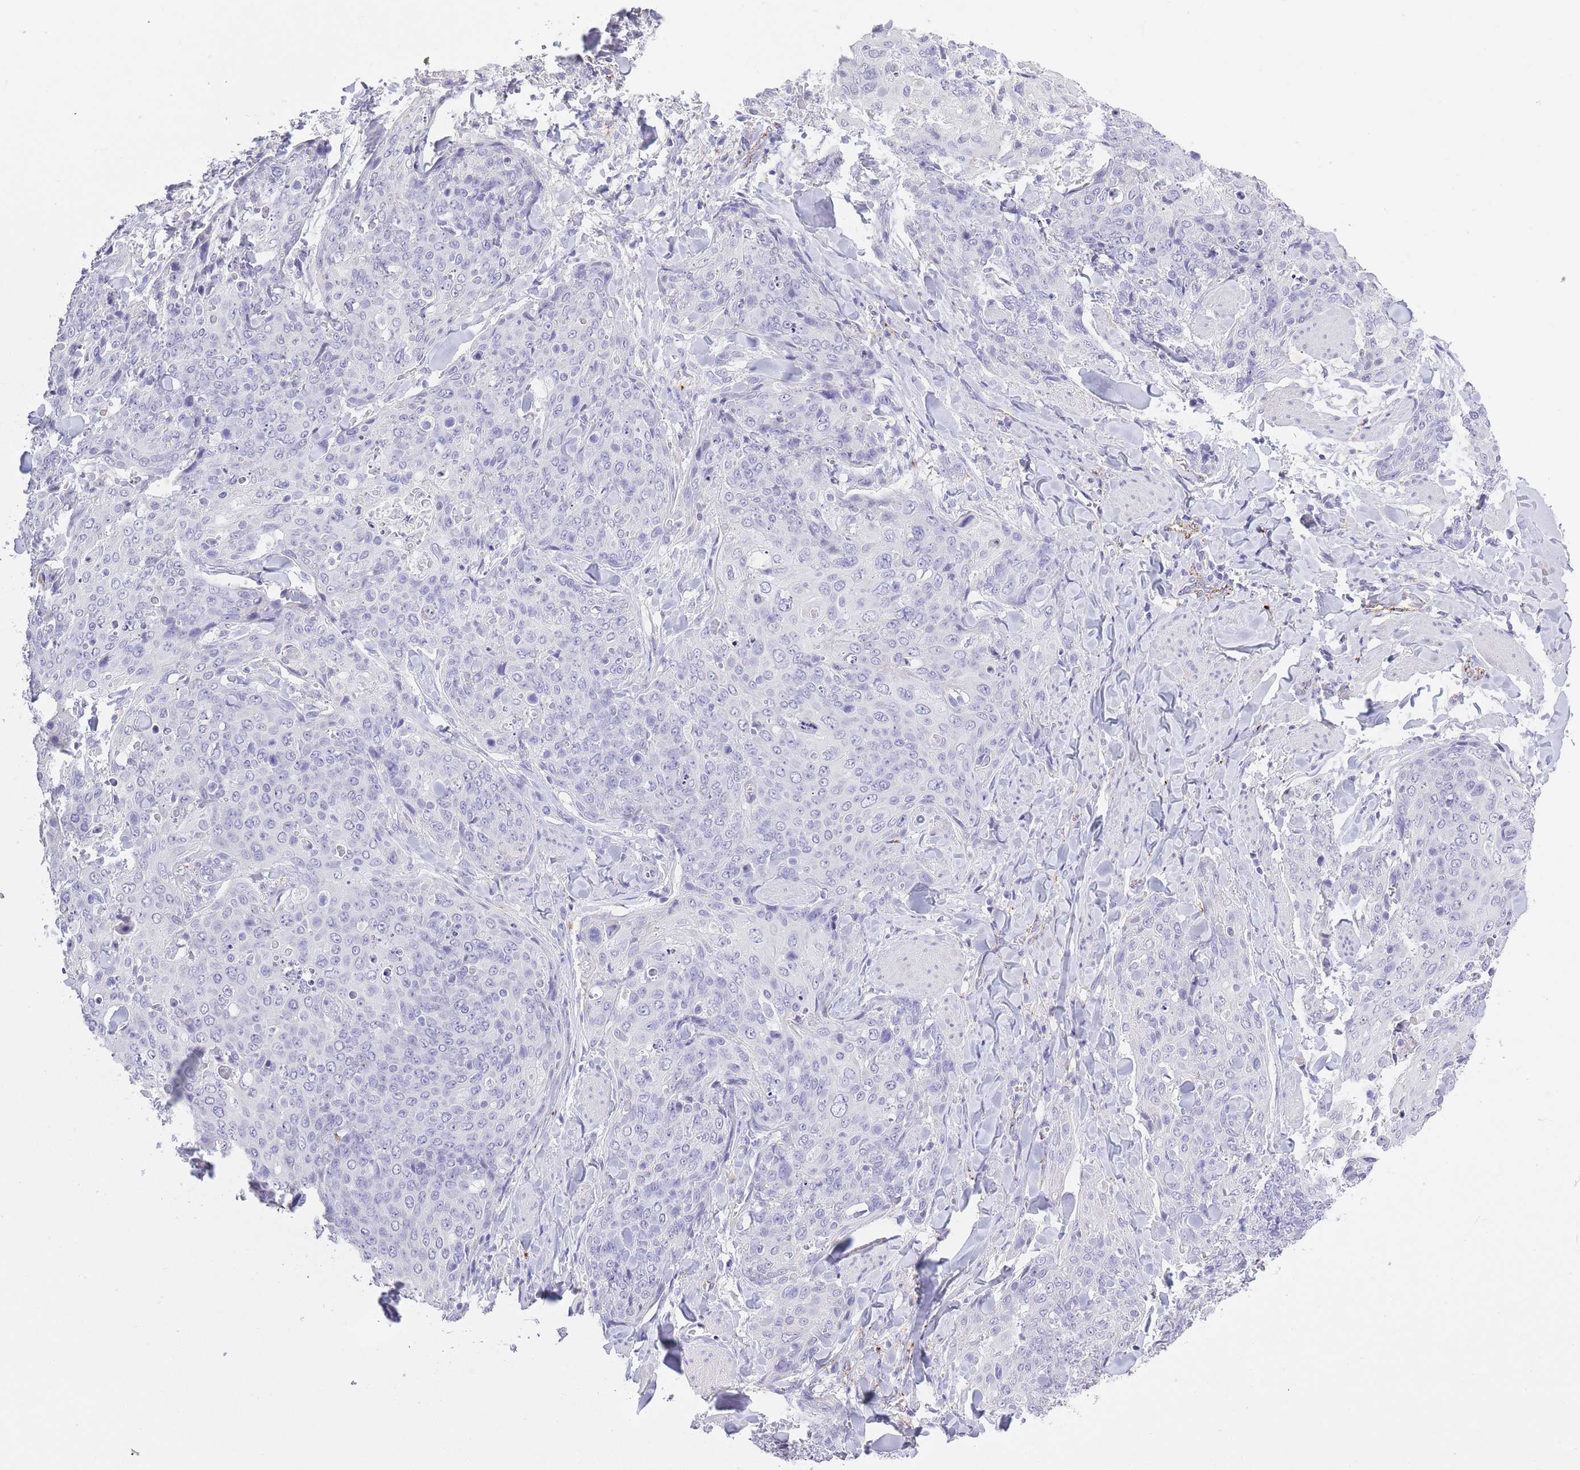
{"staining": {"intensity": "negative", "quantity": "none", "location": "none"}, "tissue": "skin cancer", "cell_type": "Tumor cells", "image_type": "cancer", "snomed": [{"axis": "morphology", "description": "Squamous cell carcinoma, NOS"}, {"axis": "topography", "description": "Skin"}, {"axis": "topography", "description": "Vulva"}], "caption": "A high-resolution image shows immunohistochemistry (IHC) staining of skin squamous cell carcinoma, which displays no significant expression in tumor cells.", "gene": "RHO", "patient": {"sex": "female", "age": 85}}